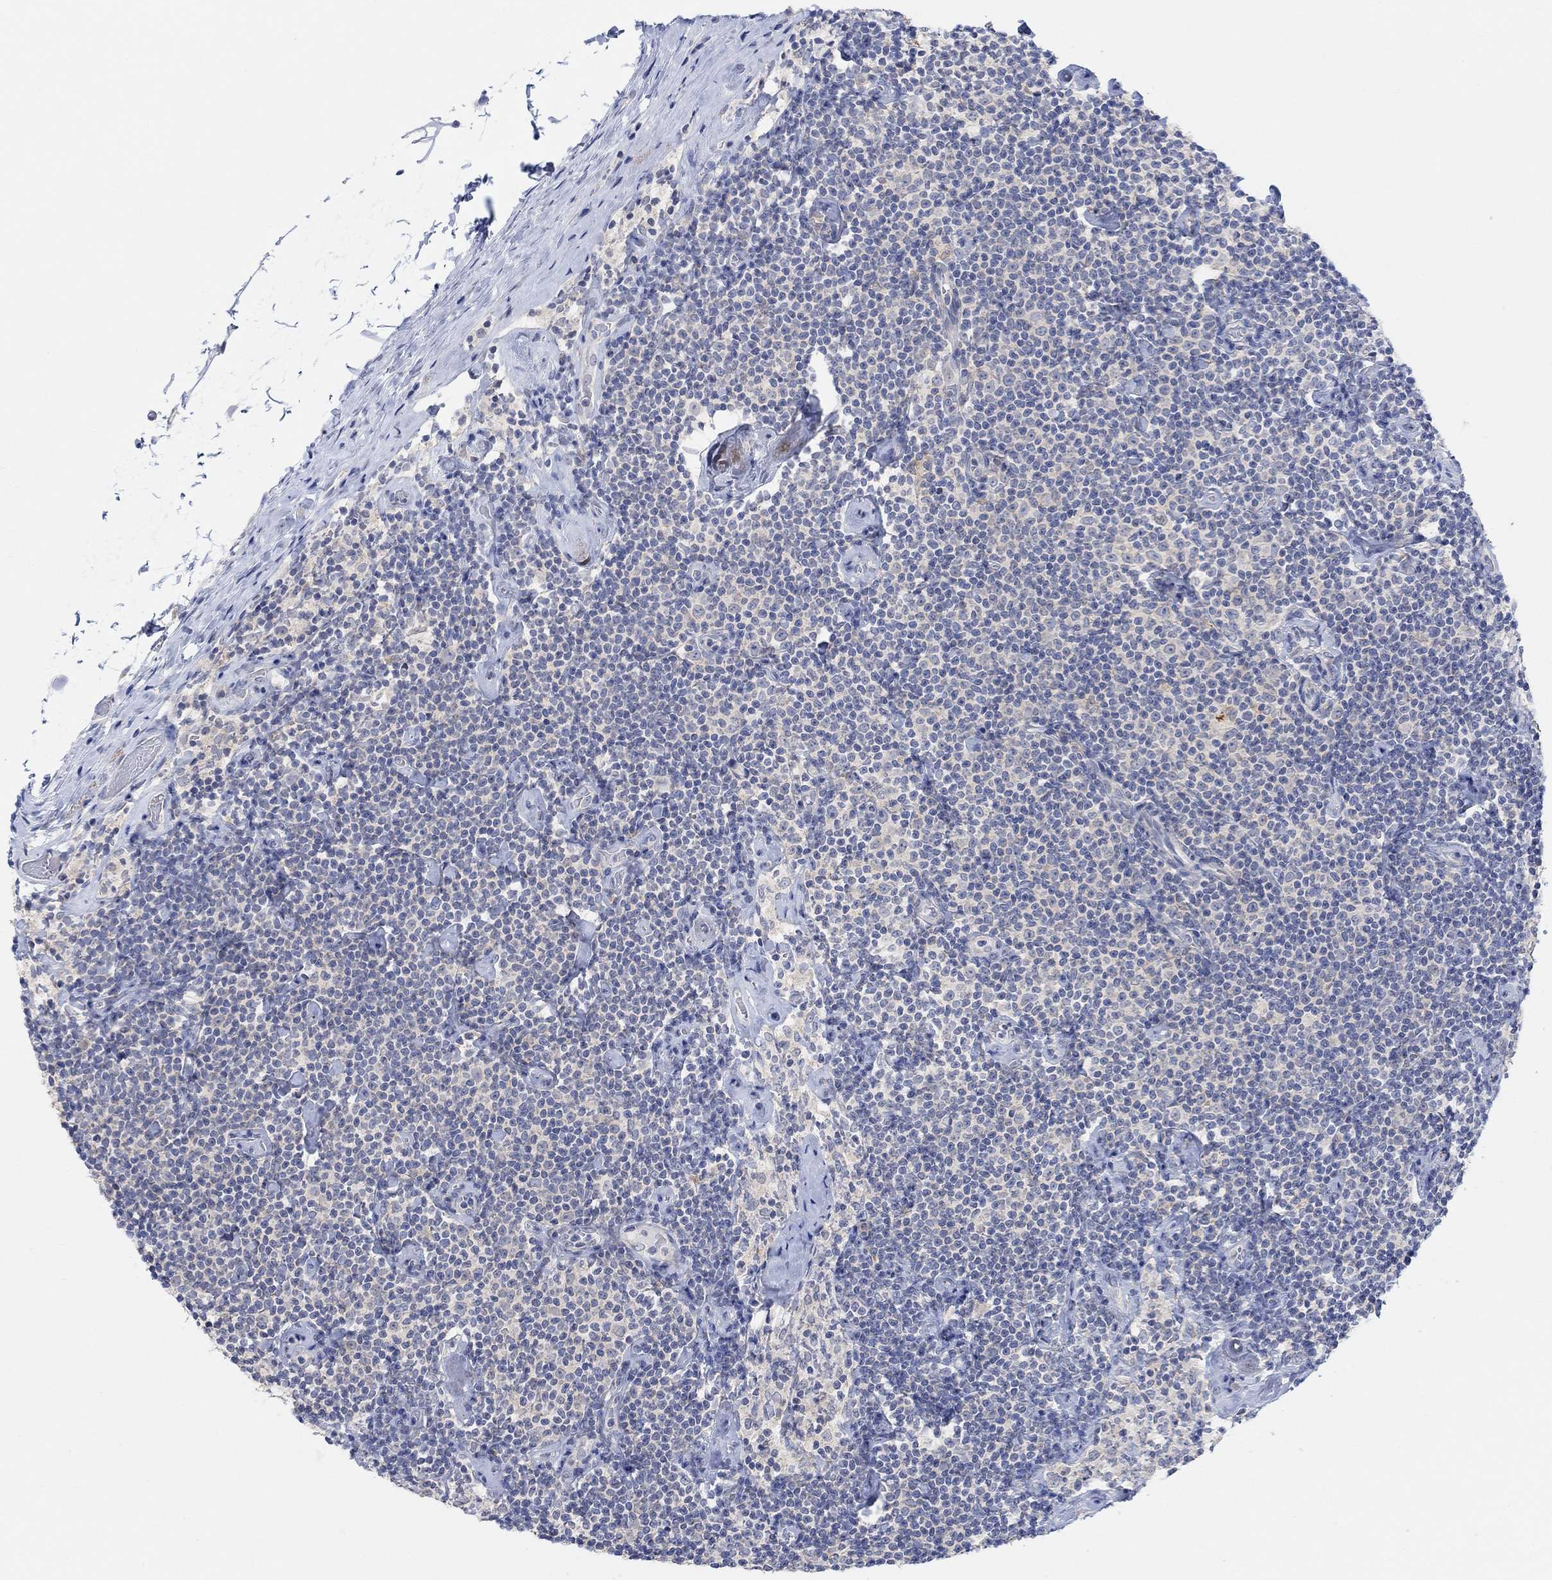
{"staining": {"intensity": "negative", "quantity": "none", "location": "none"}, "tissue": "lymphoma", "cell_type": "Tumor cells", "image_type": "cancer", "snomed": [{"axis": "morphology", "description": "Malignant lymphoma, non-Hodgkin's type, Low grade"}, {"axis": "topography", "description": "Lymph node"}], "caption": "The IHC histopathology image has no significant expression in tumor cells of low-grade malignant lymphoma, non-Hodgkin's type tissue.", "gene": "RIMS1", "patient": {"sex": "male", "age": 81}}